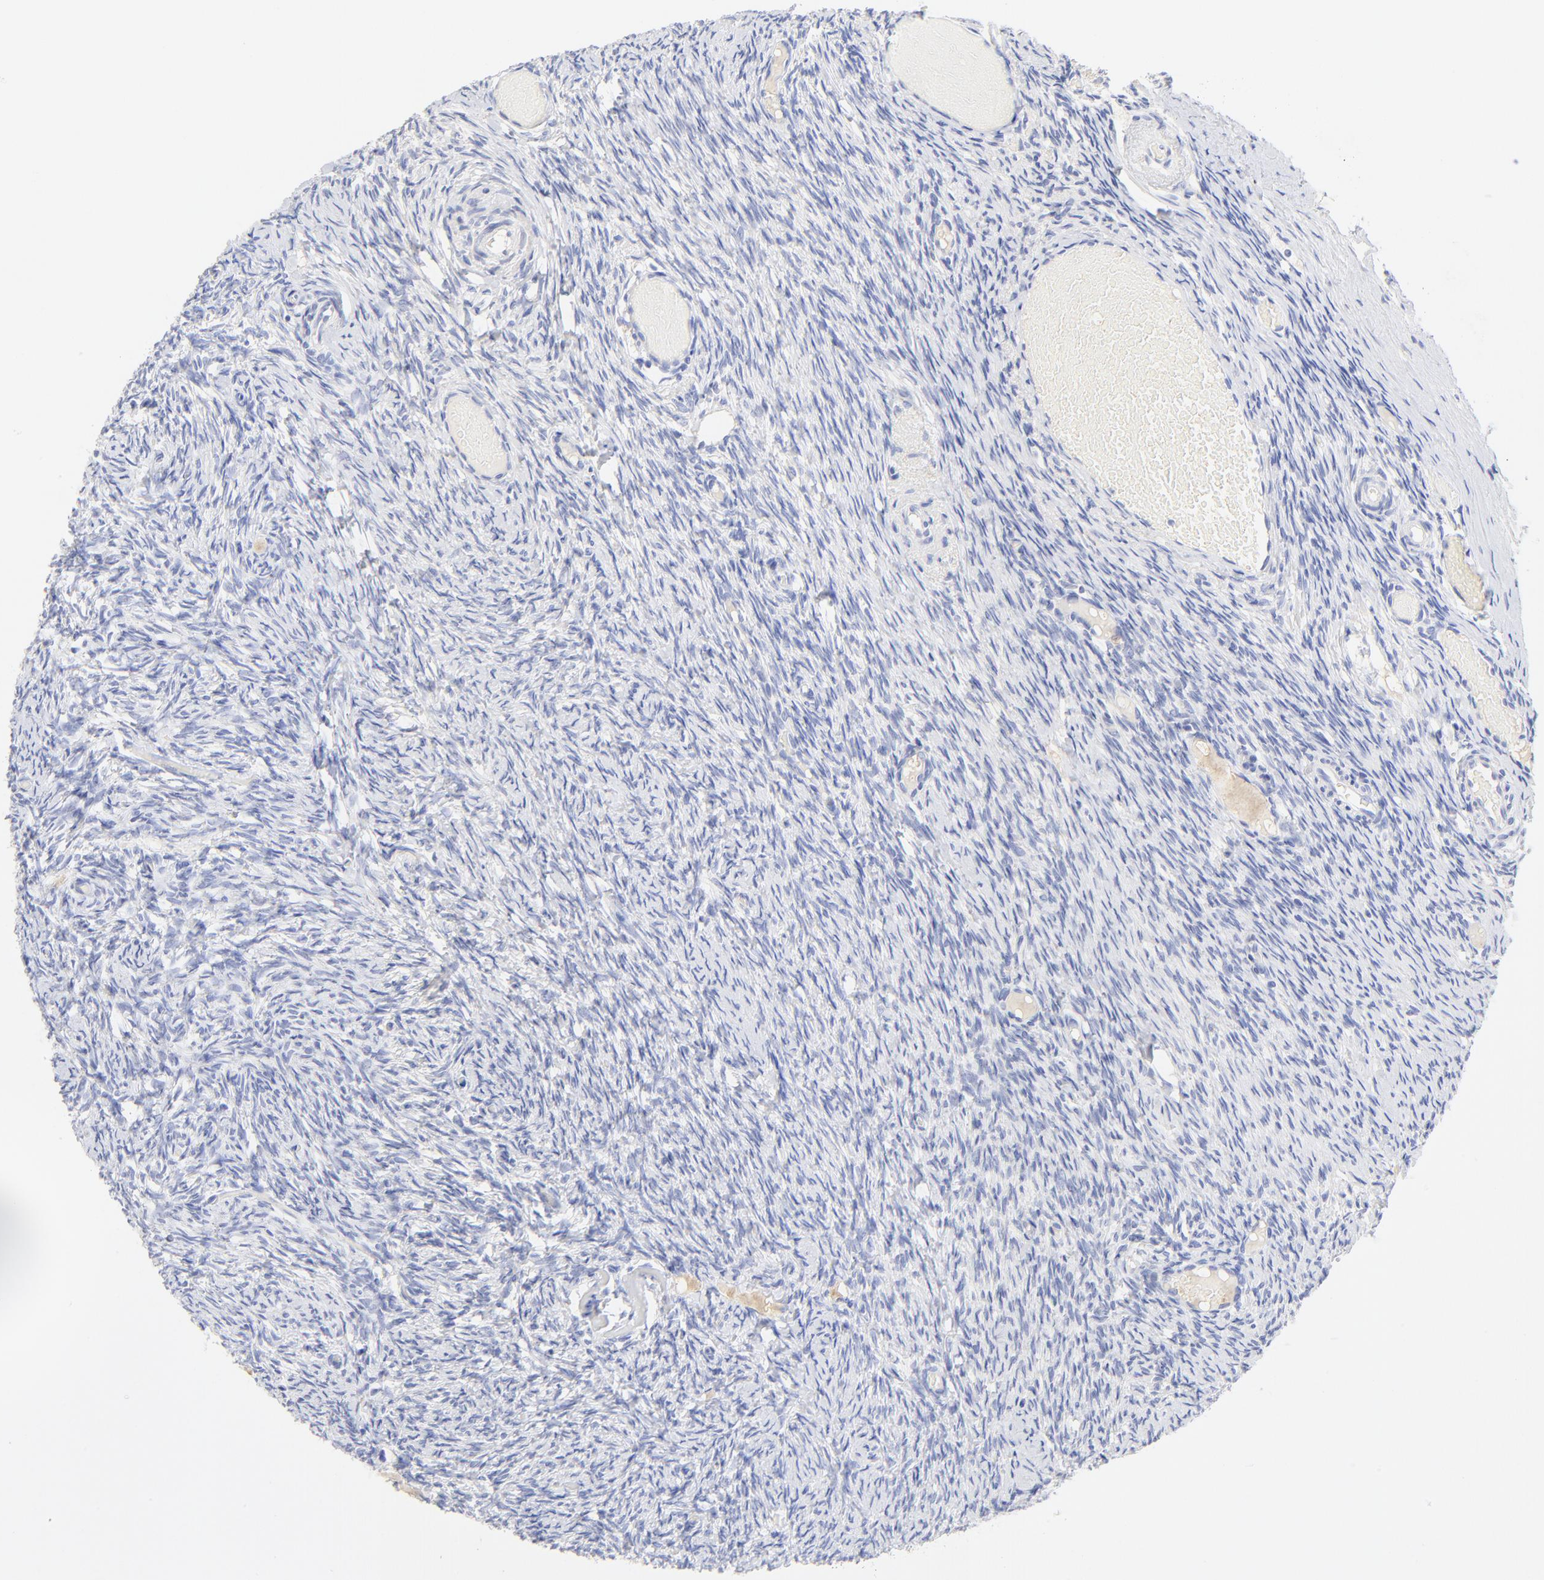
{"staining": {"intensity": "negative", "quantity": "none", "location": "none"}, "tissue": "ovary", "cell_type": "Ovarian stroma cells", "image_type": "normal", "snomed": [{"axis": "morphology", "description": "Normal tissue, NOS"}, {"axis": "topography", "description": "Ovary"}], "caption": "Ovary was stained to show a protein in brown. There is no significant positivity in ovarian stroma cells. Nuclei are stained in blue.", "gene": "SULT4A1", "patient": {"sex": "female", "age": 60}}